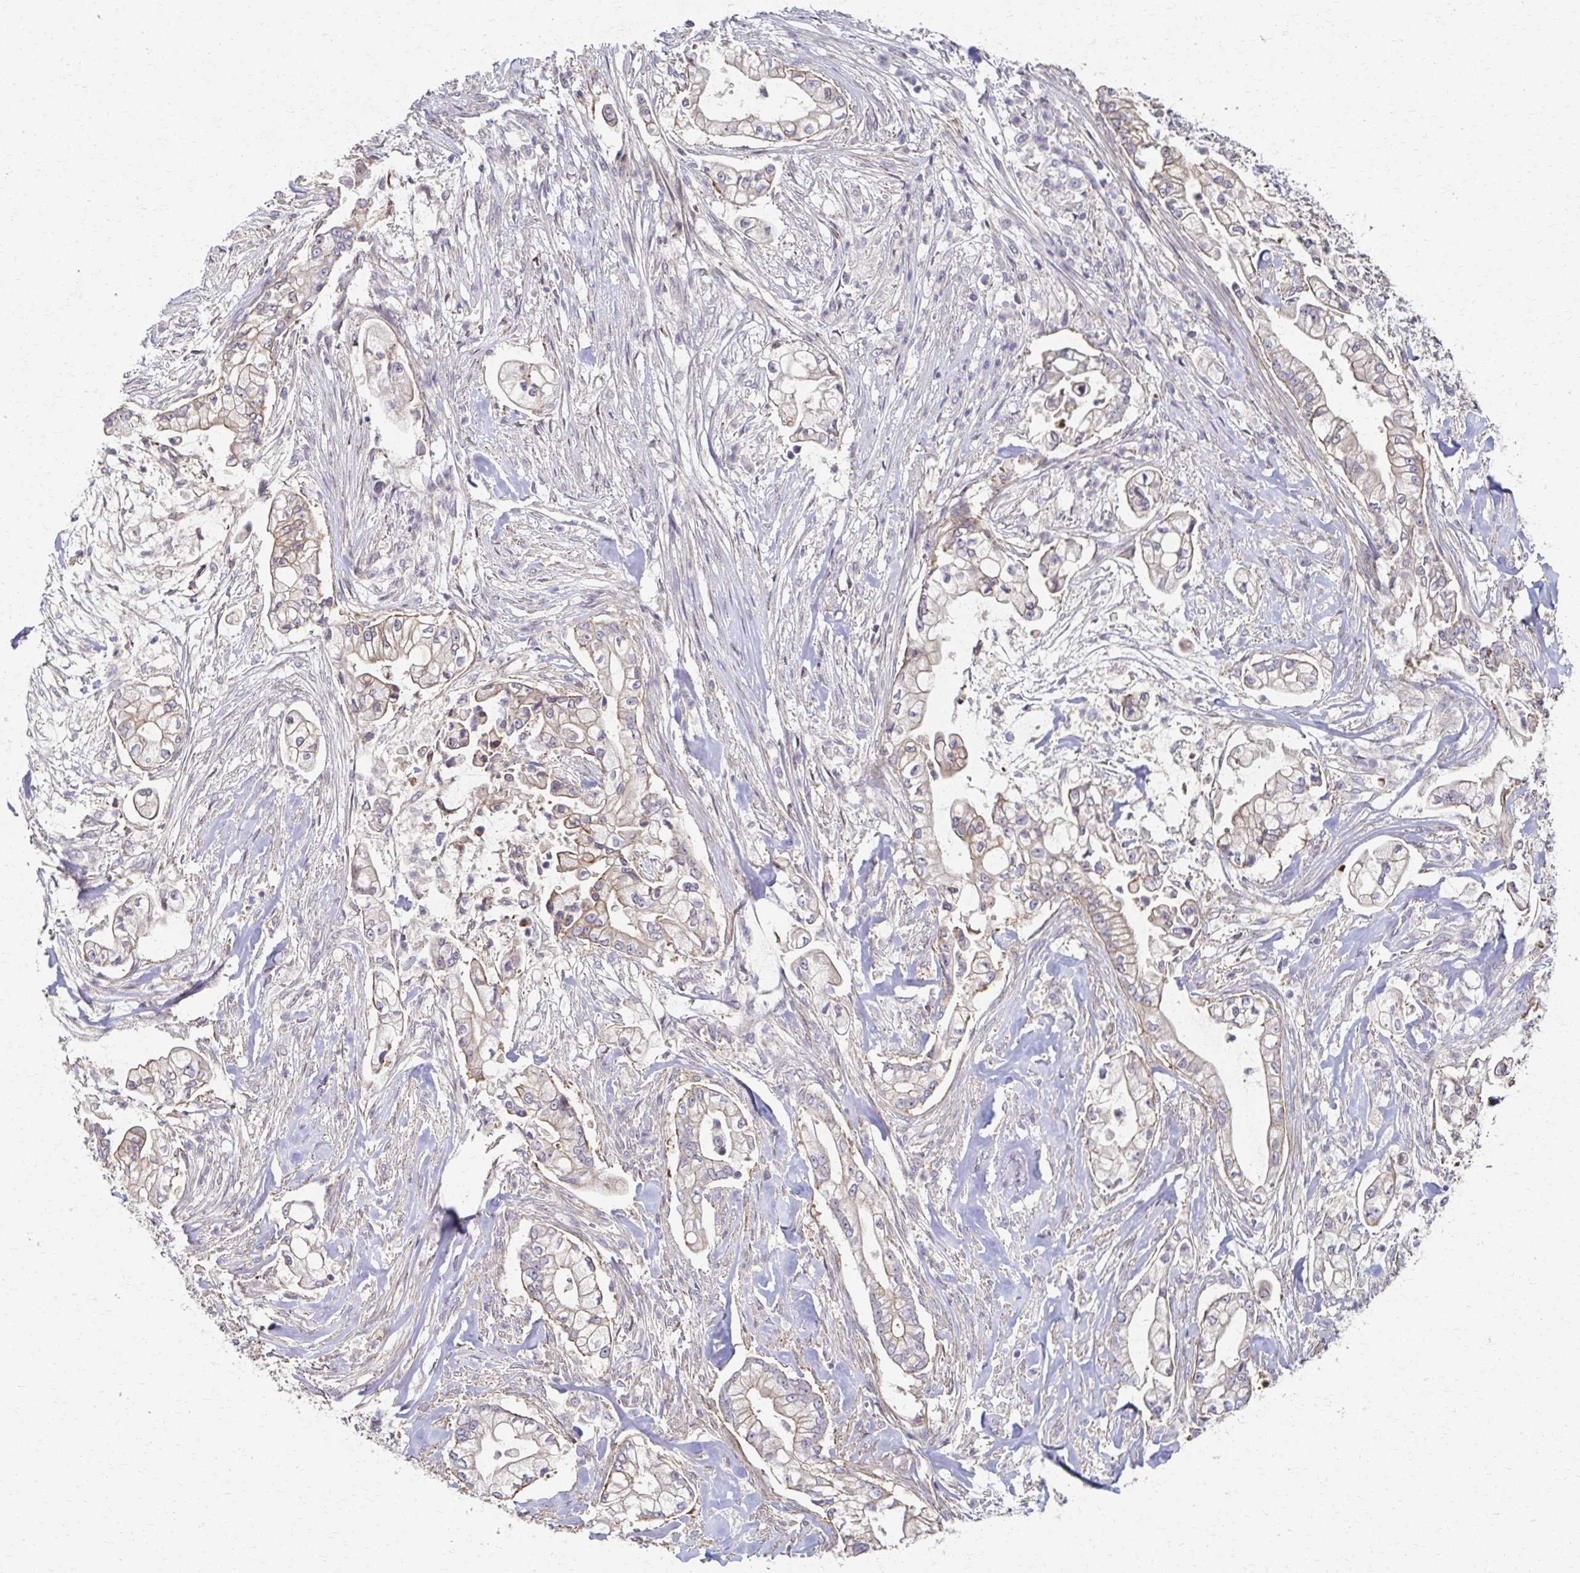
{"staining": {"intensity": "weak", "quantity": "<25%", "location": "cytoplasmic/membranous"}, "tissue": "pancreatic cancer", "cell_type": "Tumor cells", "image_type": "cancer", "snomed": [{"axis": "morphology", "description": "Adenocarcinoma, NOS"}, {"axis": "topography", "description": "Pancreas"}], "caption": "Immunohistochemical staining of human pancreatic cancer (adenocarcinoma) displays no significant staining in tumor cells. (Immunohistochemistry, brightfield microscopy, high magnification).", "gene": "EOLA2", "patient": {"sex": "female", "age": 69}}